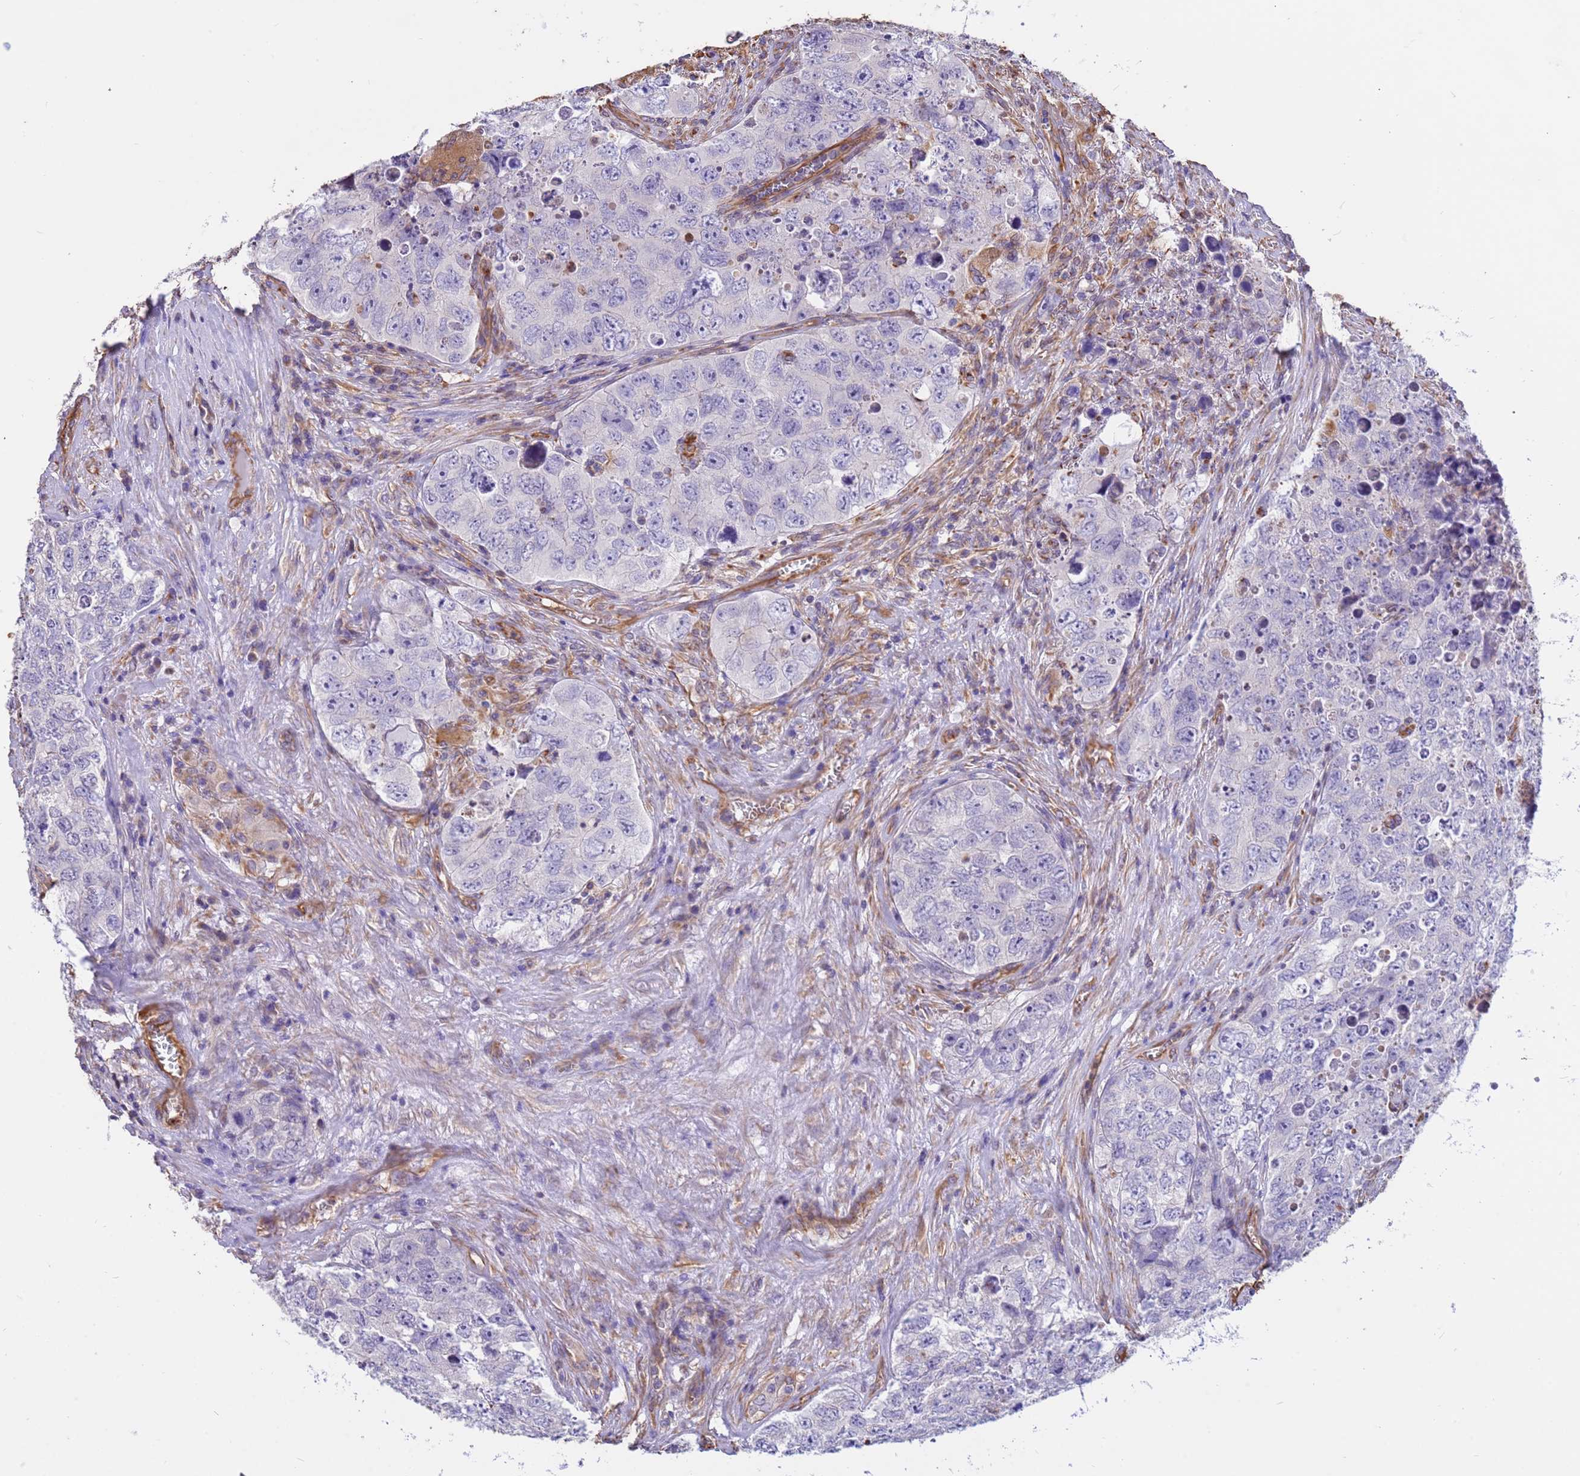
{"staining": {"intensity": "negative", "quantity": "none", "location": "none"}, "tissue": "testis cancer", "cell_type": "Tumor cells", "image_type": "cancer", "snomed": [{"axis": "morphology", "description": "Seminoma, NOS"}, {"axis": "morphology", "description": "Carcinoma, Embryonal, NOS"}, {"axis": "topography", "description": "Testis"}], "caption": "High power microscopy photomicrograph of an immunohistochemistry (IHC) micrograph of testis cancer (seminoma), revealing no significant staining in tumor cells.", "gene": "TCEAL3", "patient": {"sex": "male", "age": 43}}